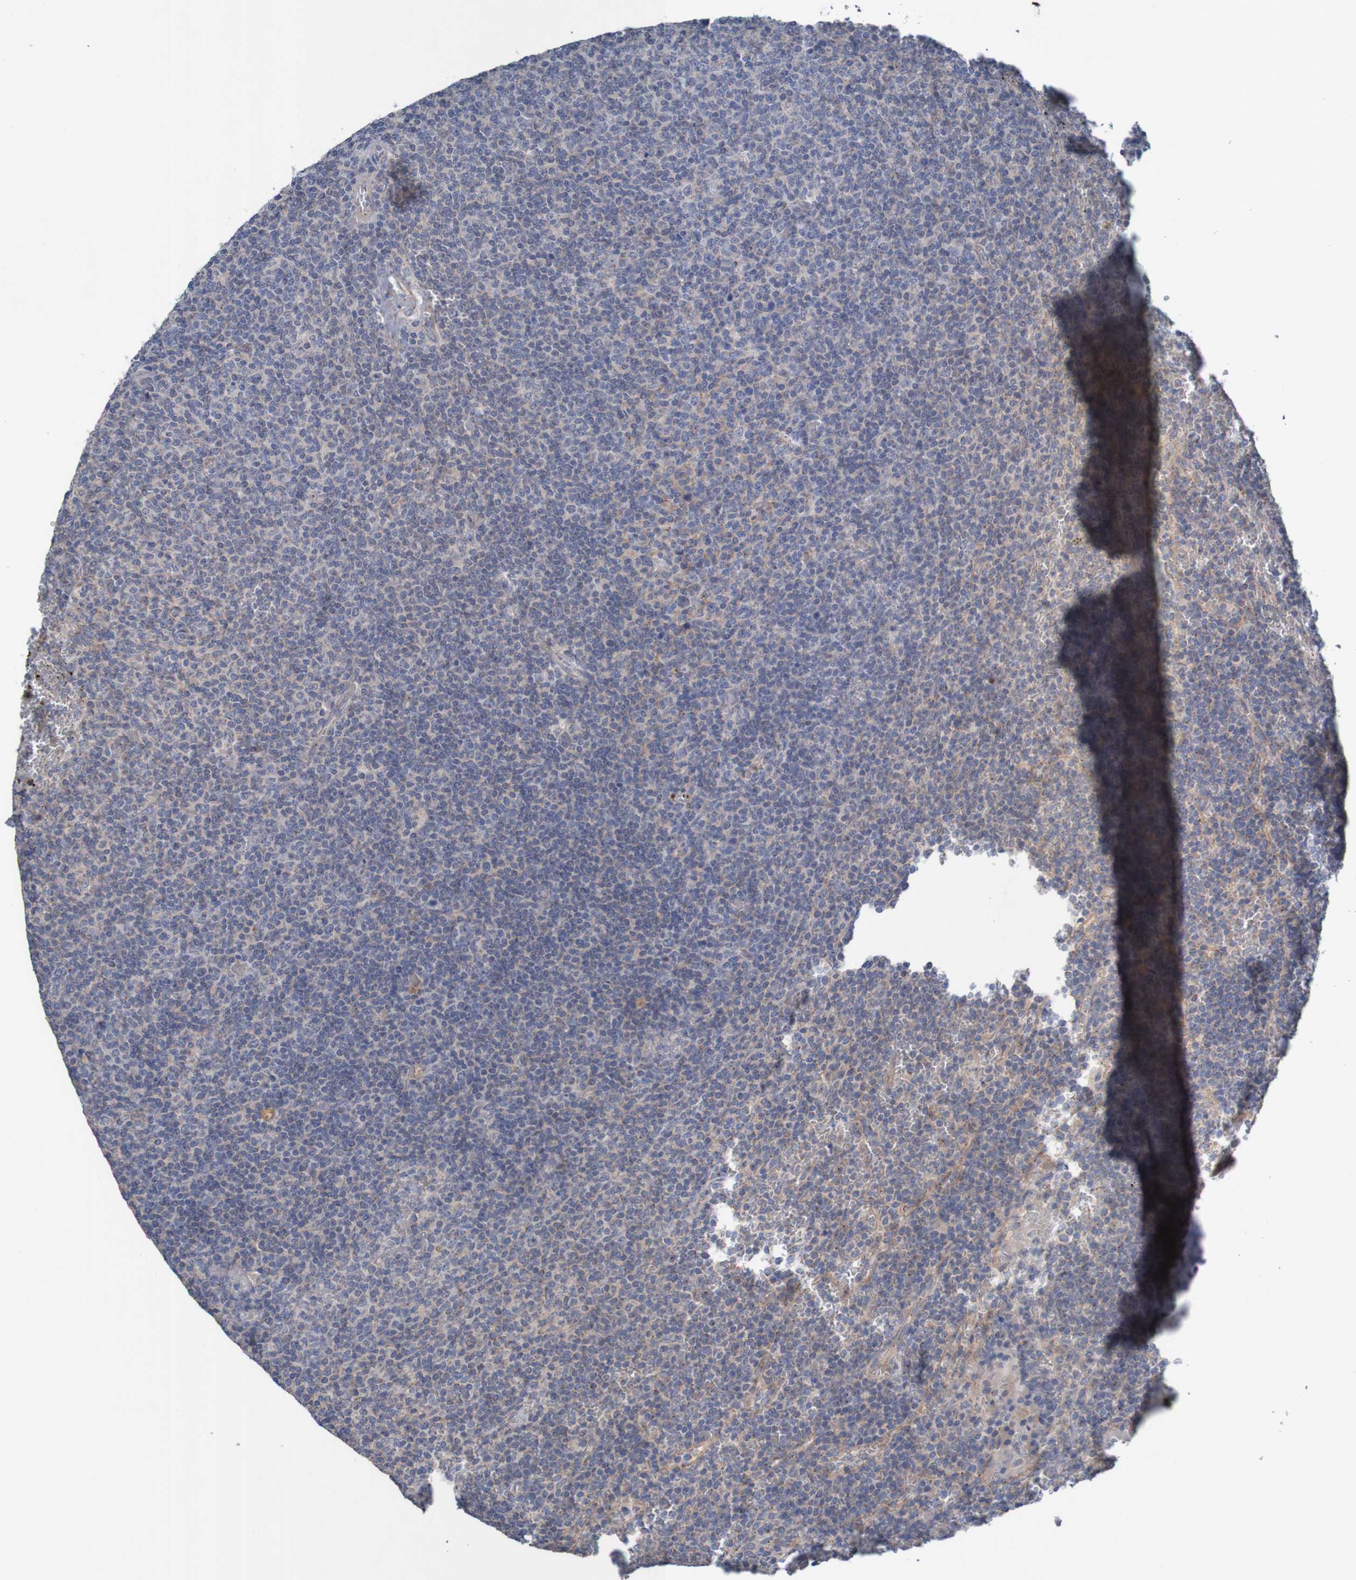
{"staining": {"intensity": "negative", "quantity": "none", "location": "none"}, "tissue": "lymphoma", "cell_type": "Tumor cells", "image_type": "cancer", "snomed": [{"axis": "morphology", "description": "Malignant lymphoma, non-Hodgkin's type, Low grade"}, {"axis": "topography", "description": "Spleen"}], "caption": "Human lymphoma stained for a protein using immunohistochemistry demonstrates no staining in tumor cells.", "gene": "ANGPT4", "patient": {"sex": "female", "age": 50}}